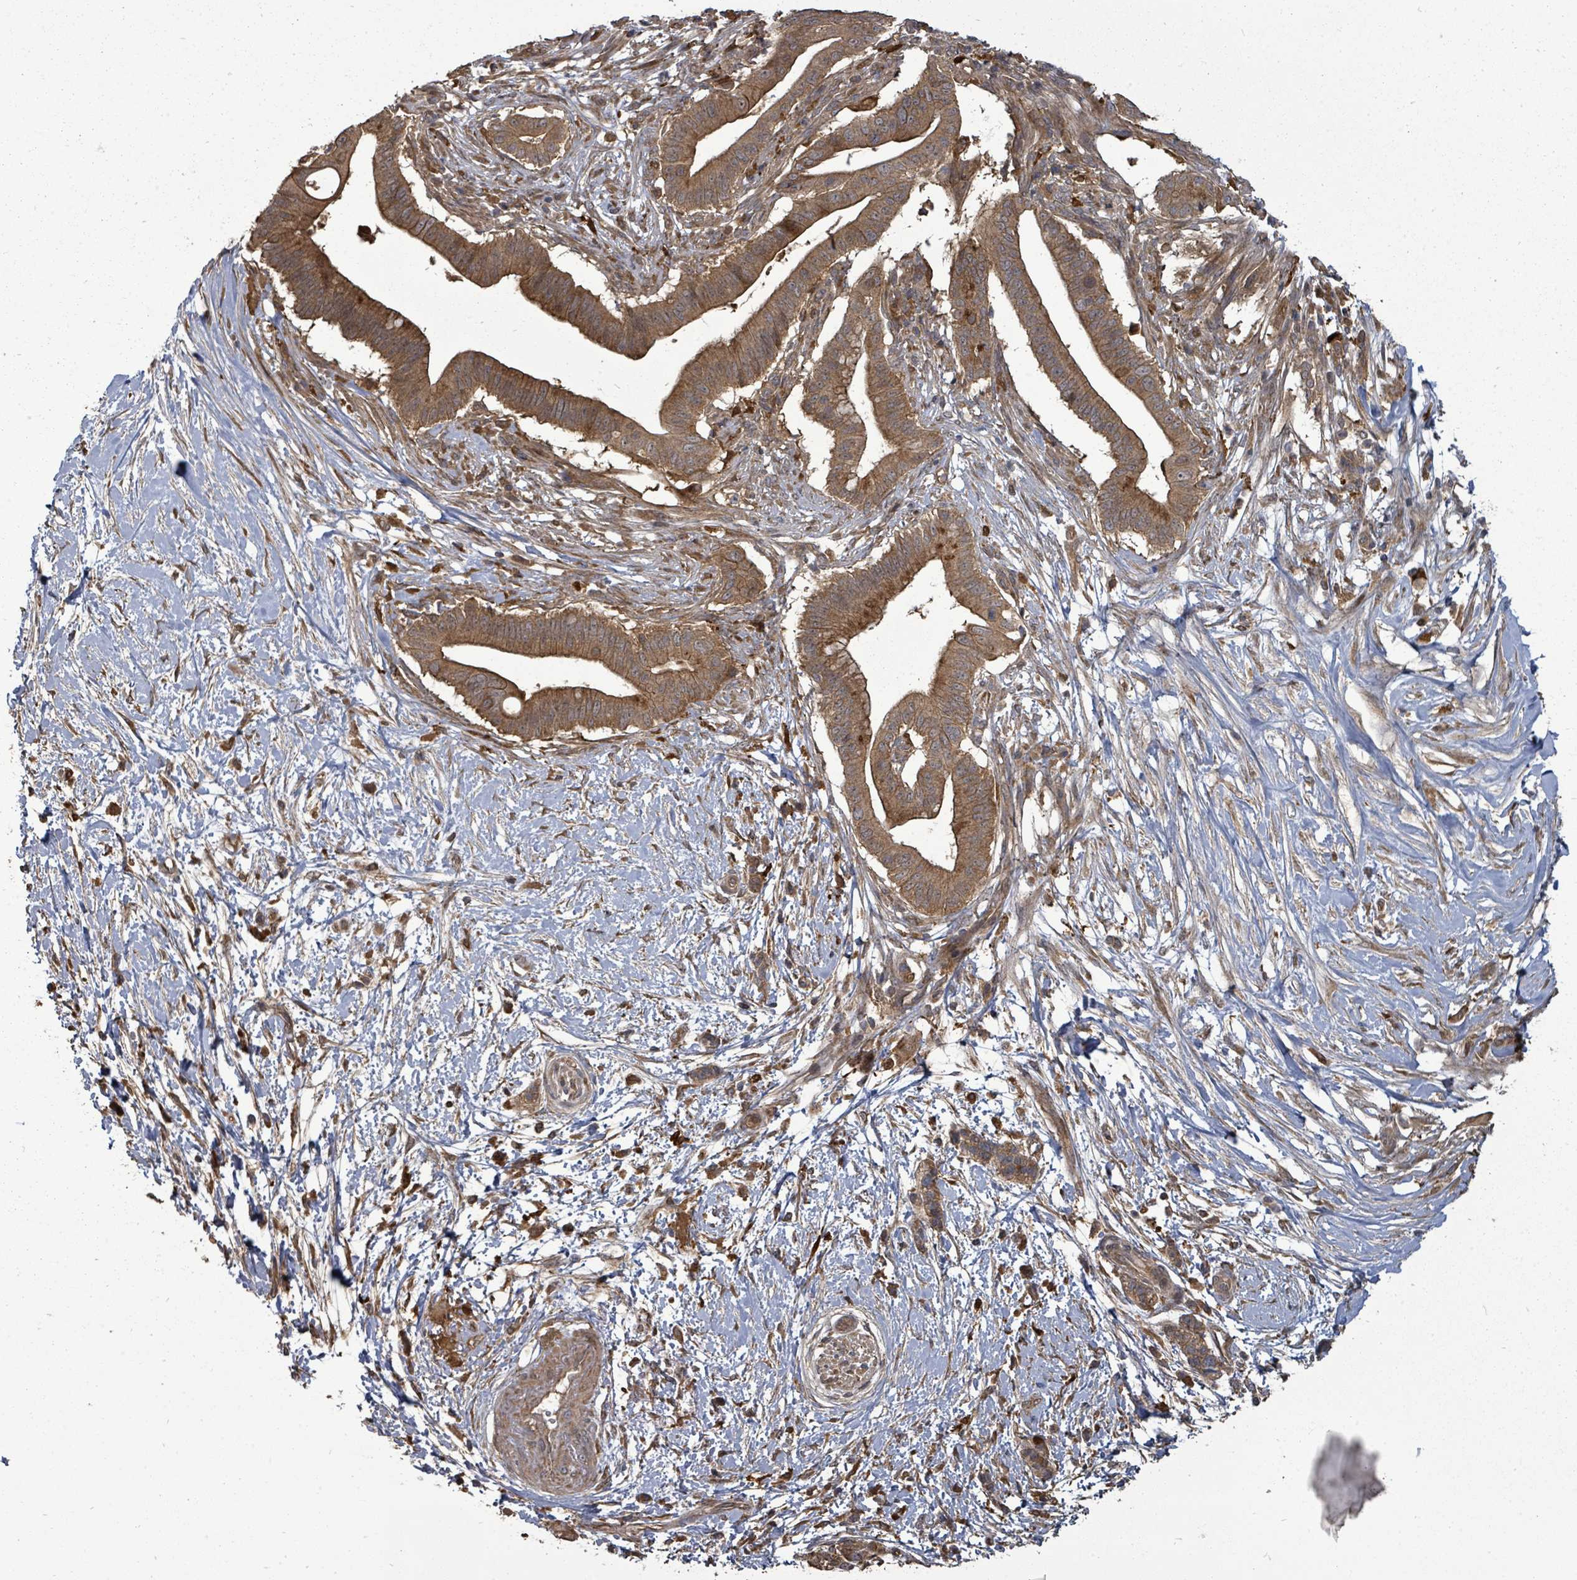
{"staining": {"intensity": "moderate", "quantity": ">75%", "location": "cytoplasmic/membranous"}, "tissue": "pancreatic cancer", "cell_type": "Tumor cells", "image_type": "cancer", "snomed": [{"axis": "morphology", "description": "Adenocarcinoma, NOS"}, {"axis": "topography", "description": "Pancreas"}], "caption": "Immunohistochemical staining of human pancreatic adenocarcinoma reveals medium levels of moderate cytoplasmic/membranous protein positivity in approximately >75% of tumor cells. The protein of interest is stained brown, and the nuclei are stained in blue (DAB (3,3'-diaminobenzidine) IHC with brightfield microscopy, high magnification).", "gene": "EIF3C", "patient": {"sex": "male", "age": 68}}